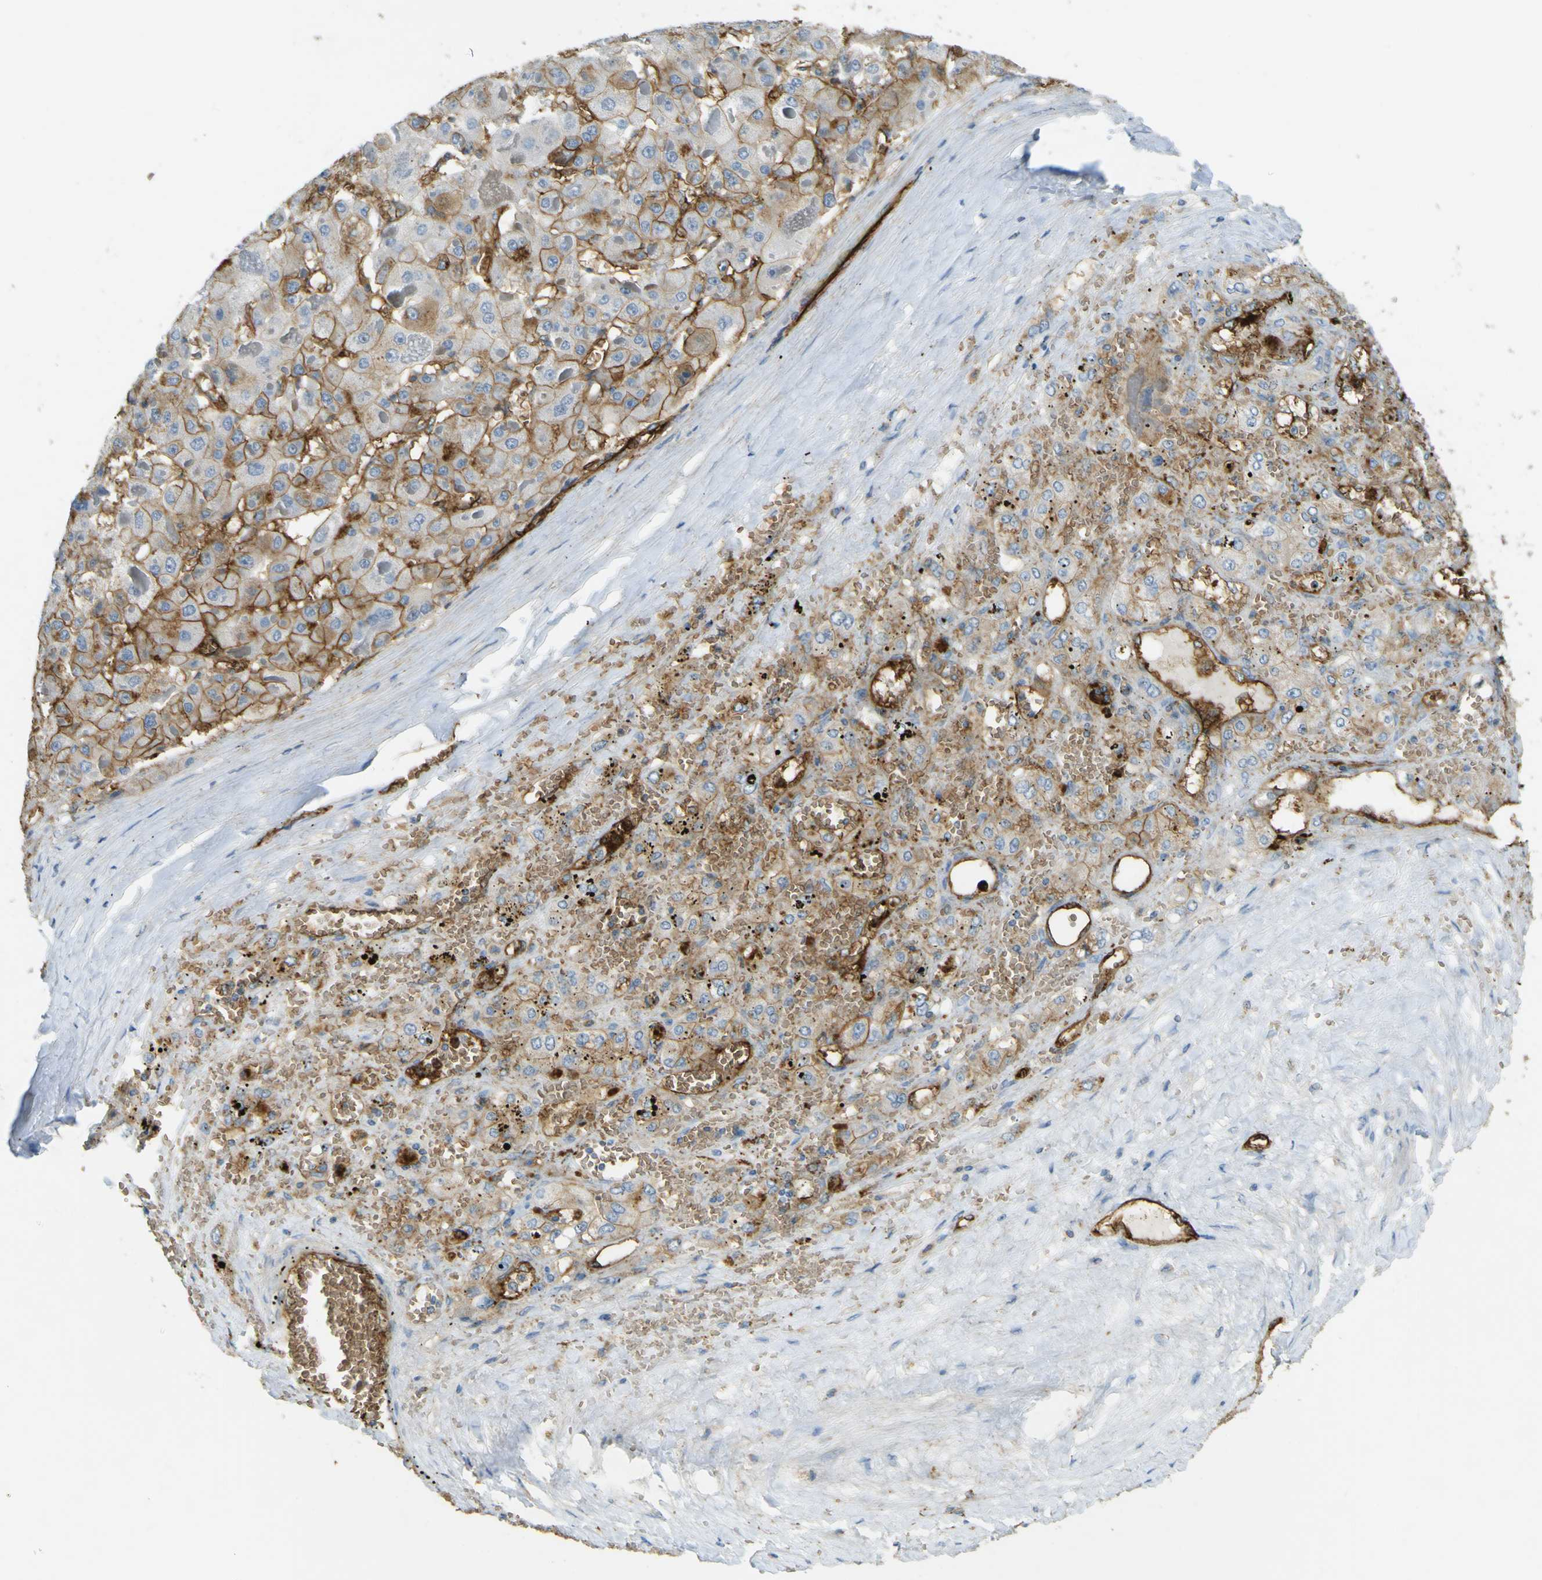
{"staining": {"intensity": "moderate", "quantity": "25%-75%", "location": "cytoplasmic/membranous"}, "tissue": "liver cancer", "cell_type": "Tumor cells", "image_type": "cancer", "snomed": [{"axis": "morphology", "description": "Carcinoma, Hepatocellular, NOS"}, {"axis": "topography", "description": "Liver"}], "caption": "Human liver cancer stained with a protein marker exhibits moderate staining in tumor cells.", "gene": "PLXDC1", "patient": {"sex": "female", "age": 73}}